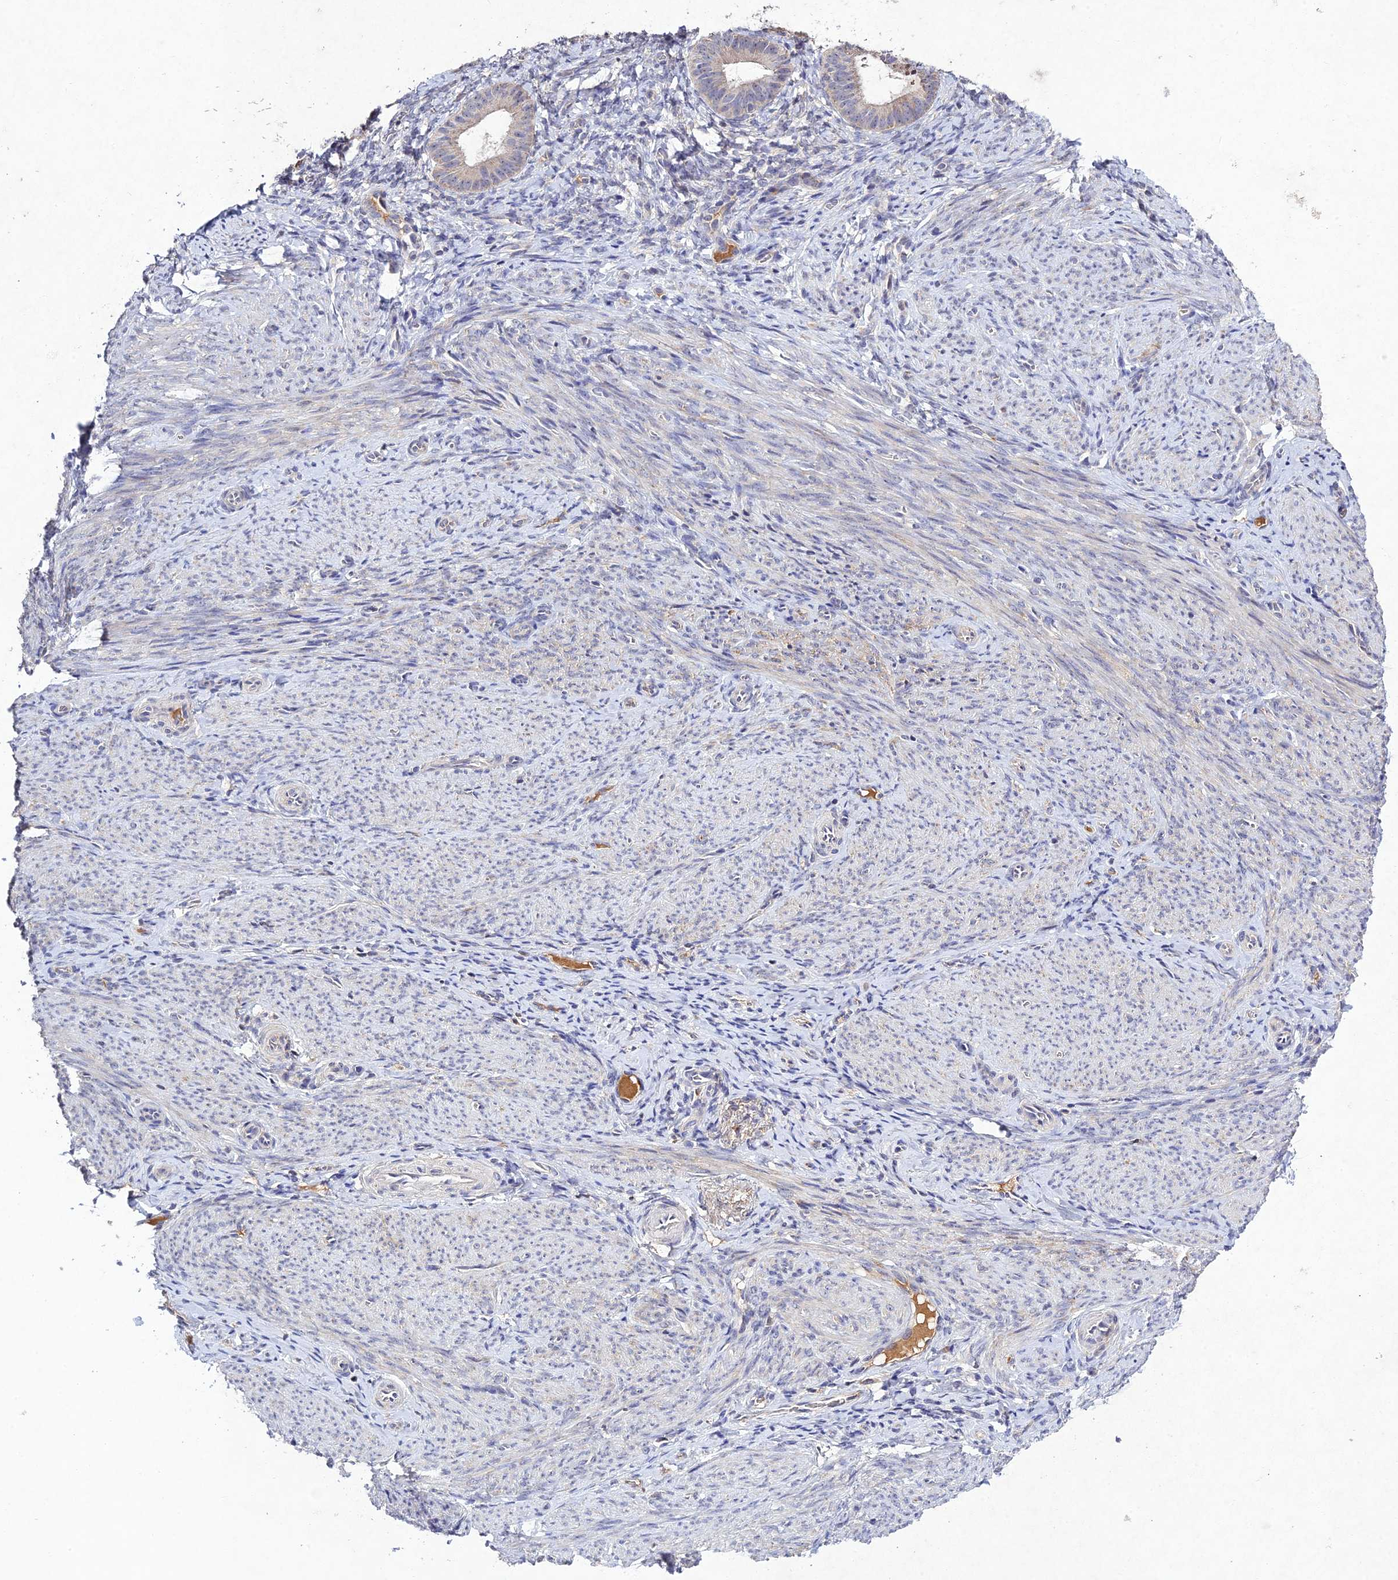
{"staining": {"intensity": "negative", "quantity": "none", "location": "none"}, "tissue": "endometrium", "cell_type": "Cells in endometrial stroma", "image_type": "normal", "snomed": [{"axis": "morphology", "description": "Normal tissue, NOS"}, {"axis": "topography", "description": "Endometrium"}], "caption": "High power microscopy image of an immunohistochemistry photomicrograph of normal endometrium, revealing no significant staining in cells in endometrial stroma. Brightfield microscopy of immunohistochemistry (IHC) stained with DAB (3,3'-diaminobenzidine) (brown) and hematoxylin (blue), captured at high magnification.", "gene": "CHST5", "patient": {"sex": "female", "age": 65}}